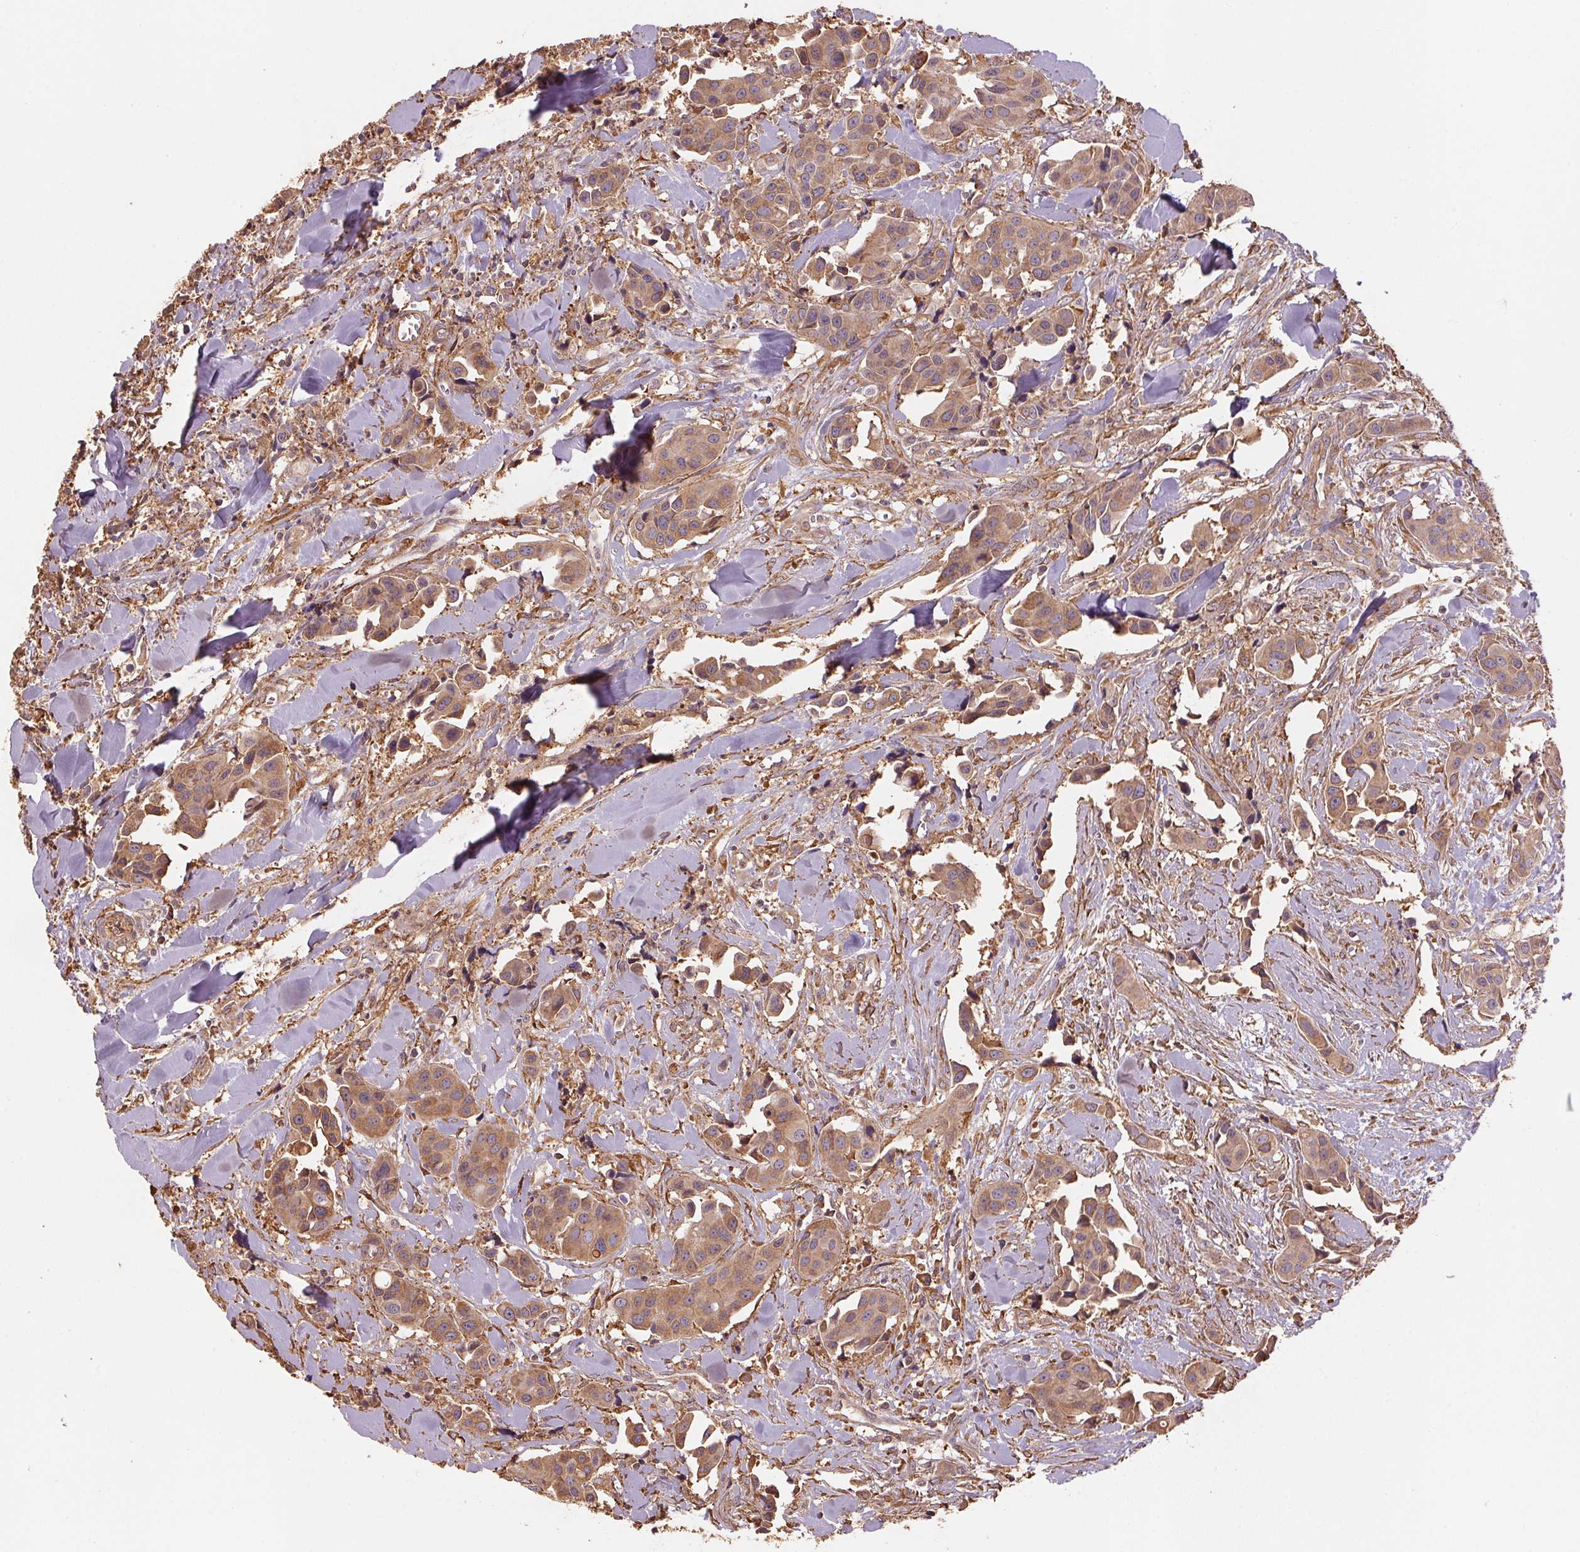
{"staining": {"intensity": "moderate", "quantity": ">75%", "location": "cytoplasmic/membranous"}, "tissue": "head and neck cancer", "cell_type": "Tumor cells", "image_type": "cancer", "snomed": [{"axis": "morphology", "description": "Adenocarcinoma, NOS"}, {"axis": "topography", "description": "Head-Neck"}], "caption": "Protein expression analysis of adenocarcinoma (head and neck) reveals moderate cytoplasmic/membranous staining in about >75% of tumor cells.", "gene": "C6orf163", "patient": {"sex": "male", "age": 76}}